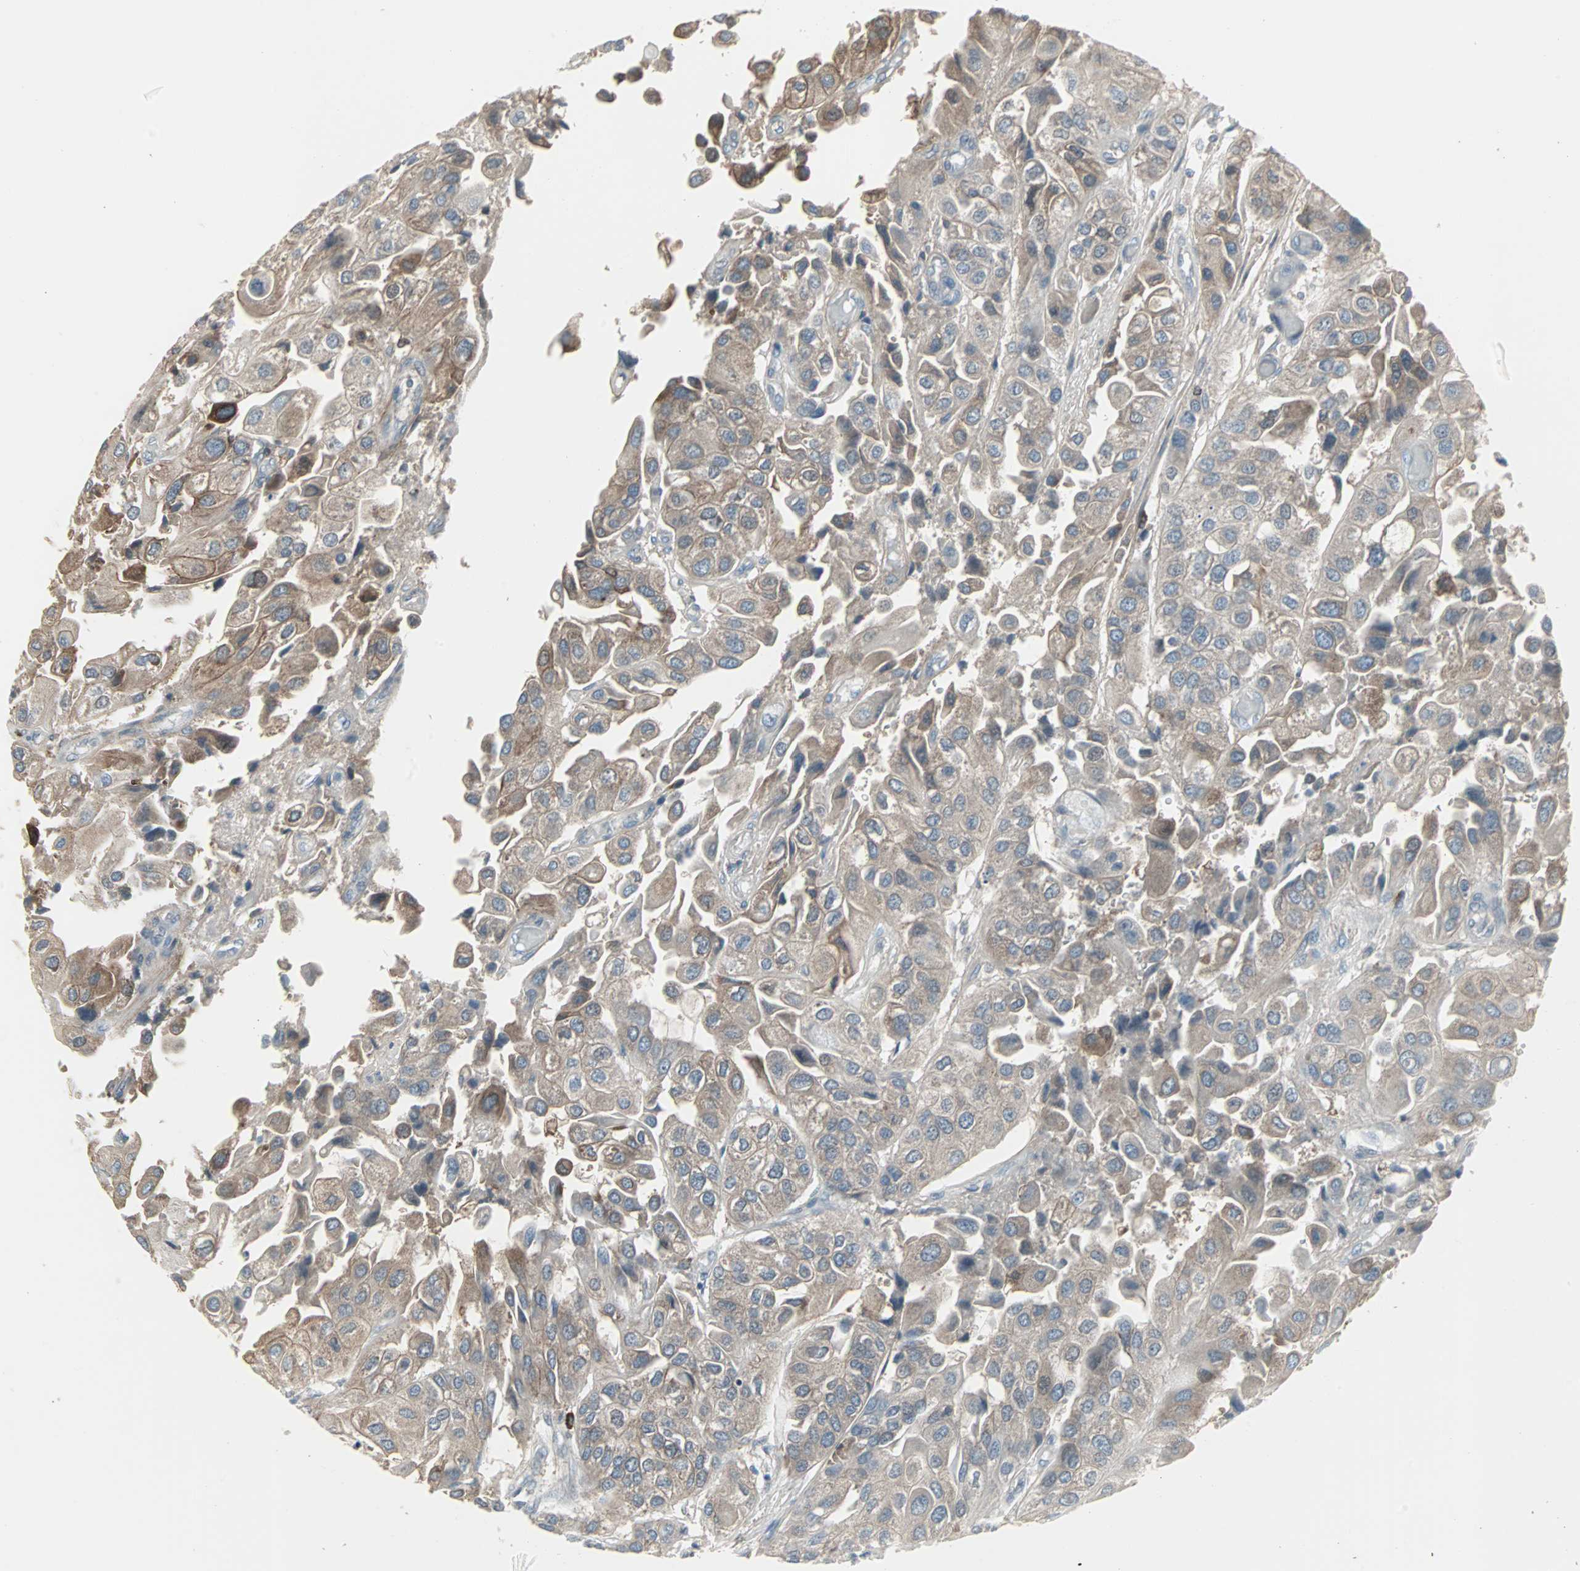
{"staining": {"intensity": "weak", "quantity": "25%-75%", "location": "cytoplasmic/membranous"}, "tissue": "urothelial cancer", "cell_type": "Tumor cells", "image_type": "cancer", "snomed": [{"axis": "morphology", "description": "Urothelial carcinoma, High grade"}, {"axis": "topography", "description": "Urinary bladder"}], "caption": "Protein staining of urothelial carcinoma (high-grade) tissue reveals weak cytoplasmic/membranous staining in approximately 25%-75% of tumor cells. (DAB (3,3'-diaminobenzidine) IHC with brightfield microscopy, high magnification).", "gene": "ZSCAN32", "patient": {"sex": "female", "age": 64}}